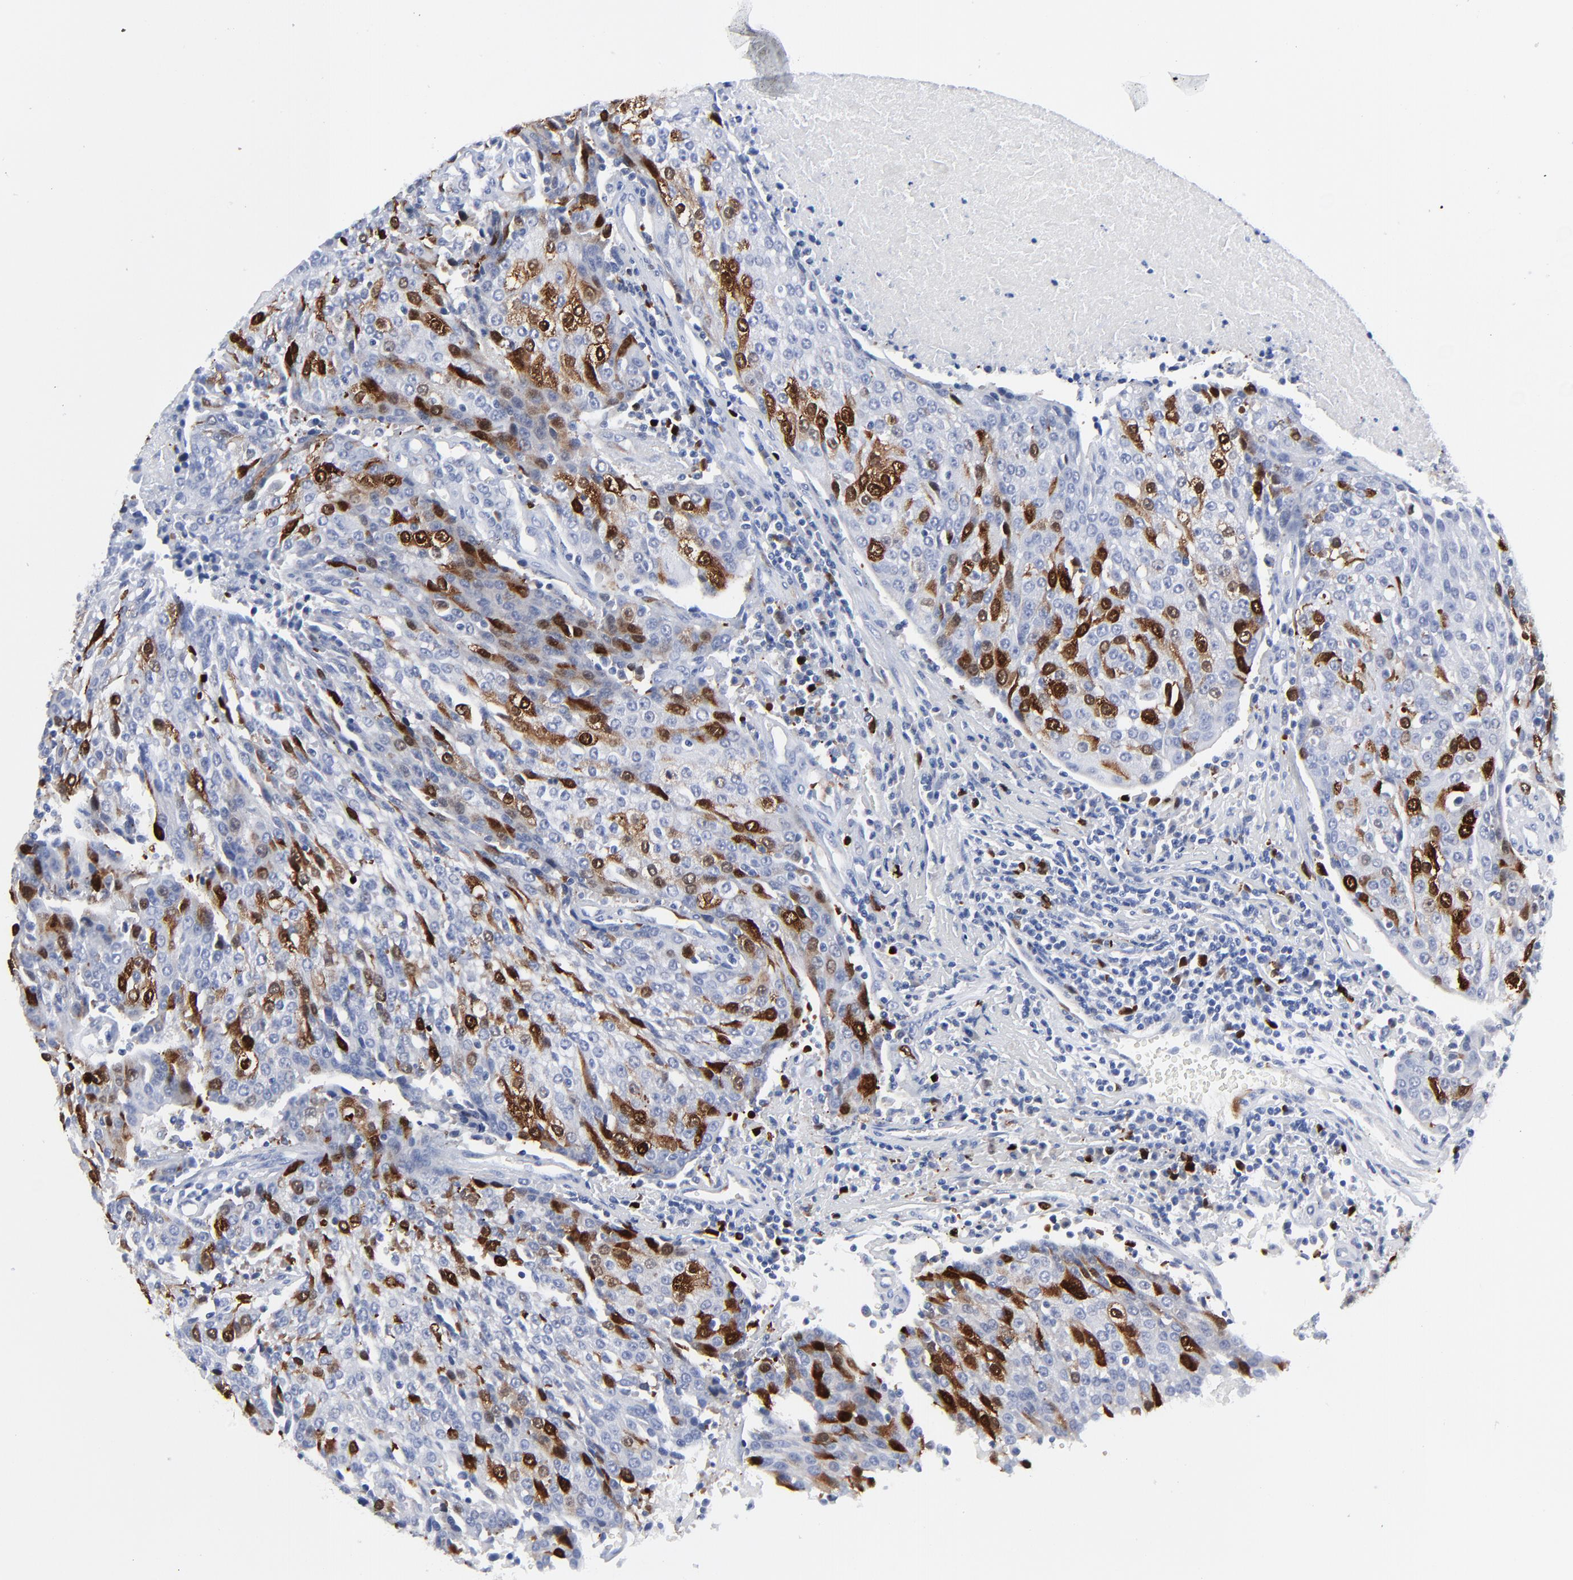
{"staining": {"intensity": "strong", "quantity": "<25%", "location": "cytoplasmic/membranous,nuclear"}, "tissue": "urothelial cancer", "cell_type": "Tumor cells", "image_type": "cancer", "snomed": [{"axis": "morphology", "description": "Urothelial carcinoma, High grade"}, {"axis": "topography", "description": "Urinary bladder"}], "caption": "The immunohistochemical stain highlights strong cytoplasmic/membranous and nuclear expression in tumor cells of high-grade urothelial carcinoma tissue. Nuclei are stained in blue.", "gene": "CDK1", "patient": {"sex": "female", "age": 85}}